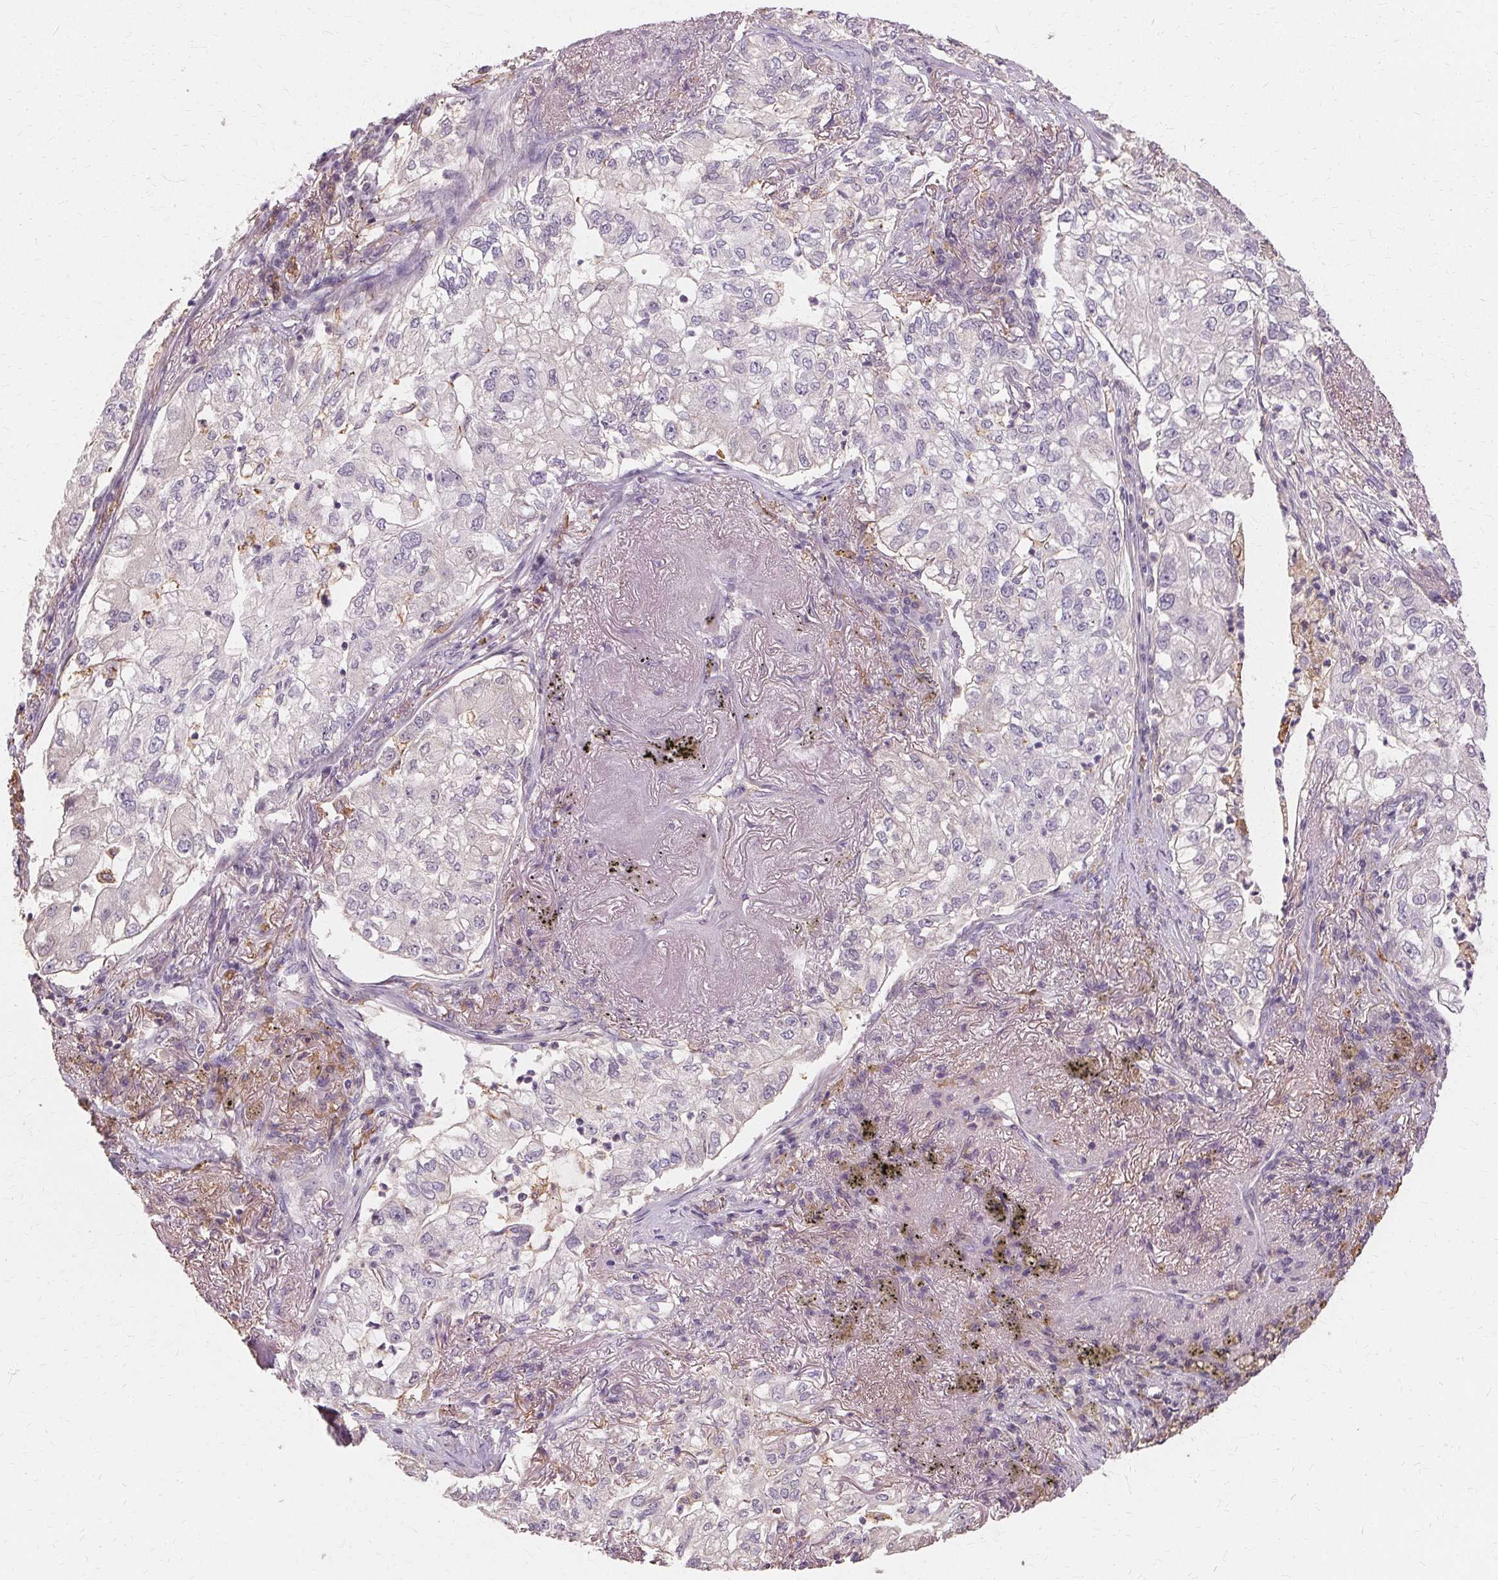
{"staining": {"intensity": "negative", "quantity": "none", "location": "none"}, "tissue": "lung cancer", "cell_type": "Tumor cells", "image_type": "cancer", "snomed": [{"axis": "morphology", "description": "Adenocarcinoma, NOS"}, {"axis": "topography", "description": "Lung"}], "caption": "Lung cancer was stained to show a protein in brown. There is no significant positivity in tumor cells. The staining was performed using DAB to visualize the protein expression in brown, while the nuclei were stained in blue with hematoxylin (Magnification: 20x).", "gene": "IFNGR1", "patient": {"sex": "female", "age": 73}}